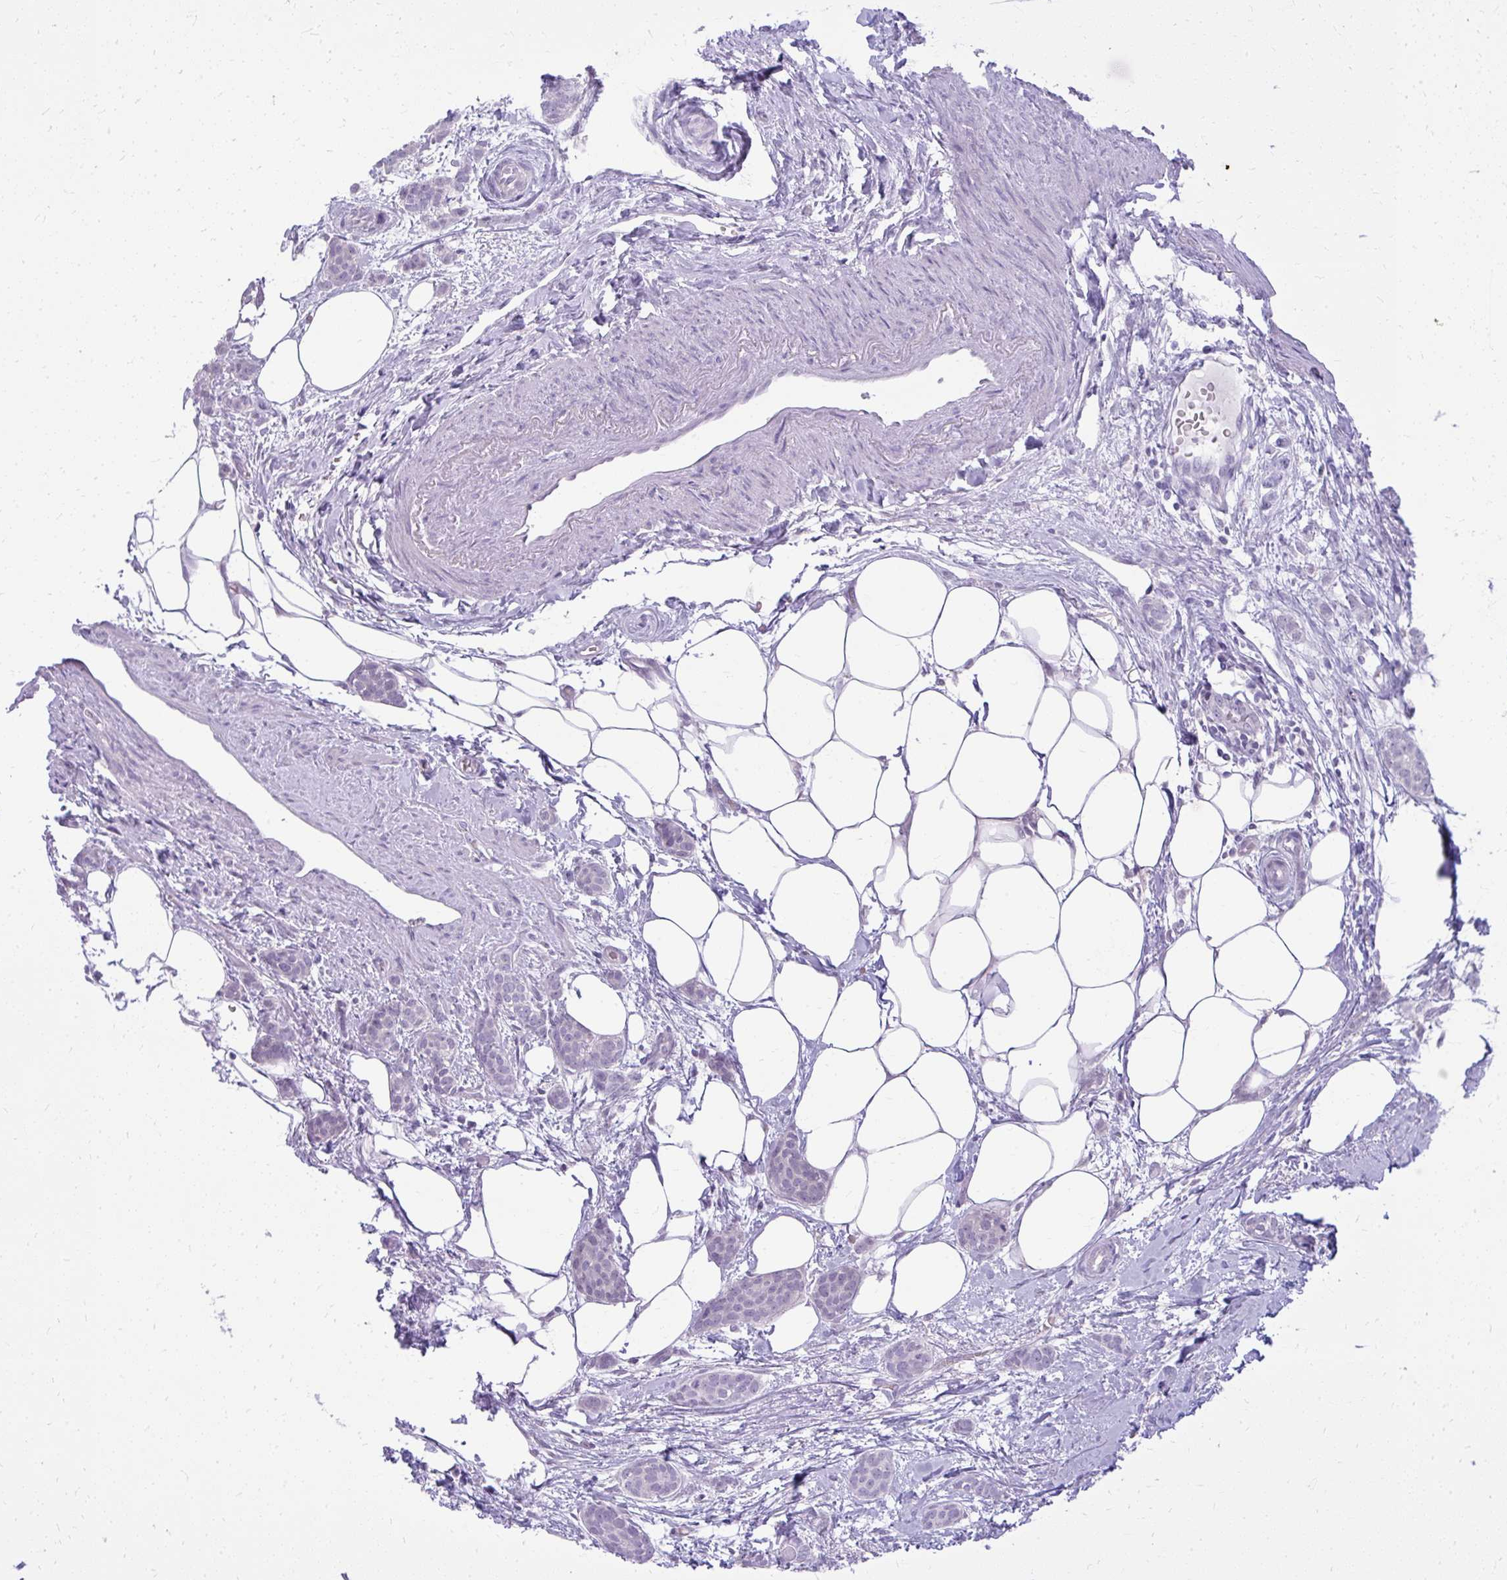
{"staining": {"intensity": "negative", "quantity": "none", "location": "none"}, "tissue": "breast cancer", "cell_type": "Tumor cells", "image_type": "cancer", "snomed": [{"axis": "morphology", "description": "Duct carcinoma"}, {"axis": "topography", "description": "Breast"}], "caption": "Immunohistochemistry (IHC) photomicrograph of neoplastic tissue: breast cancer stained with DAB shows no significant protein staining in tumor cells.", "gene": "PRAP1", "patient": {"sex": "female", "age": 72}}